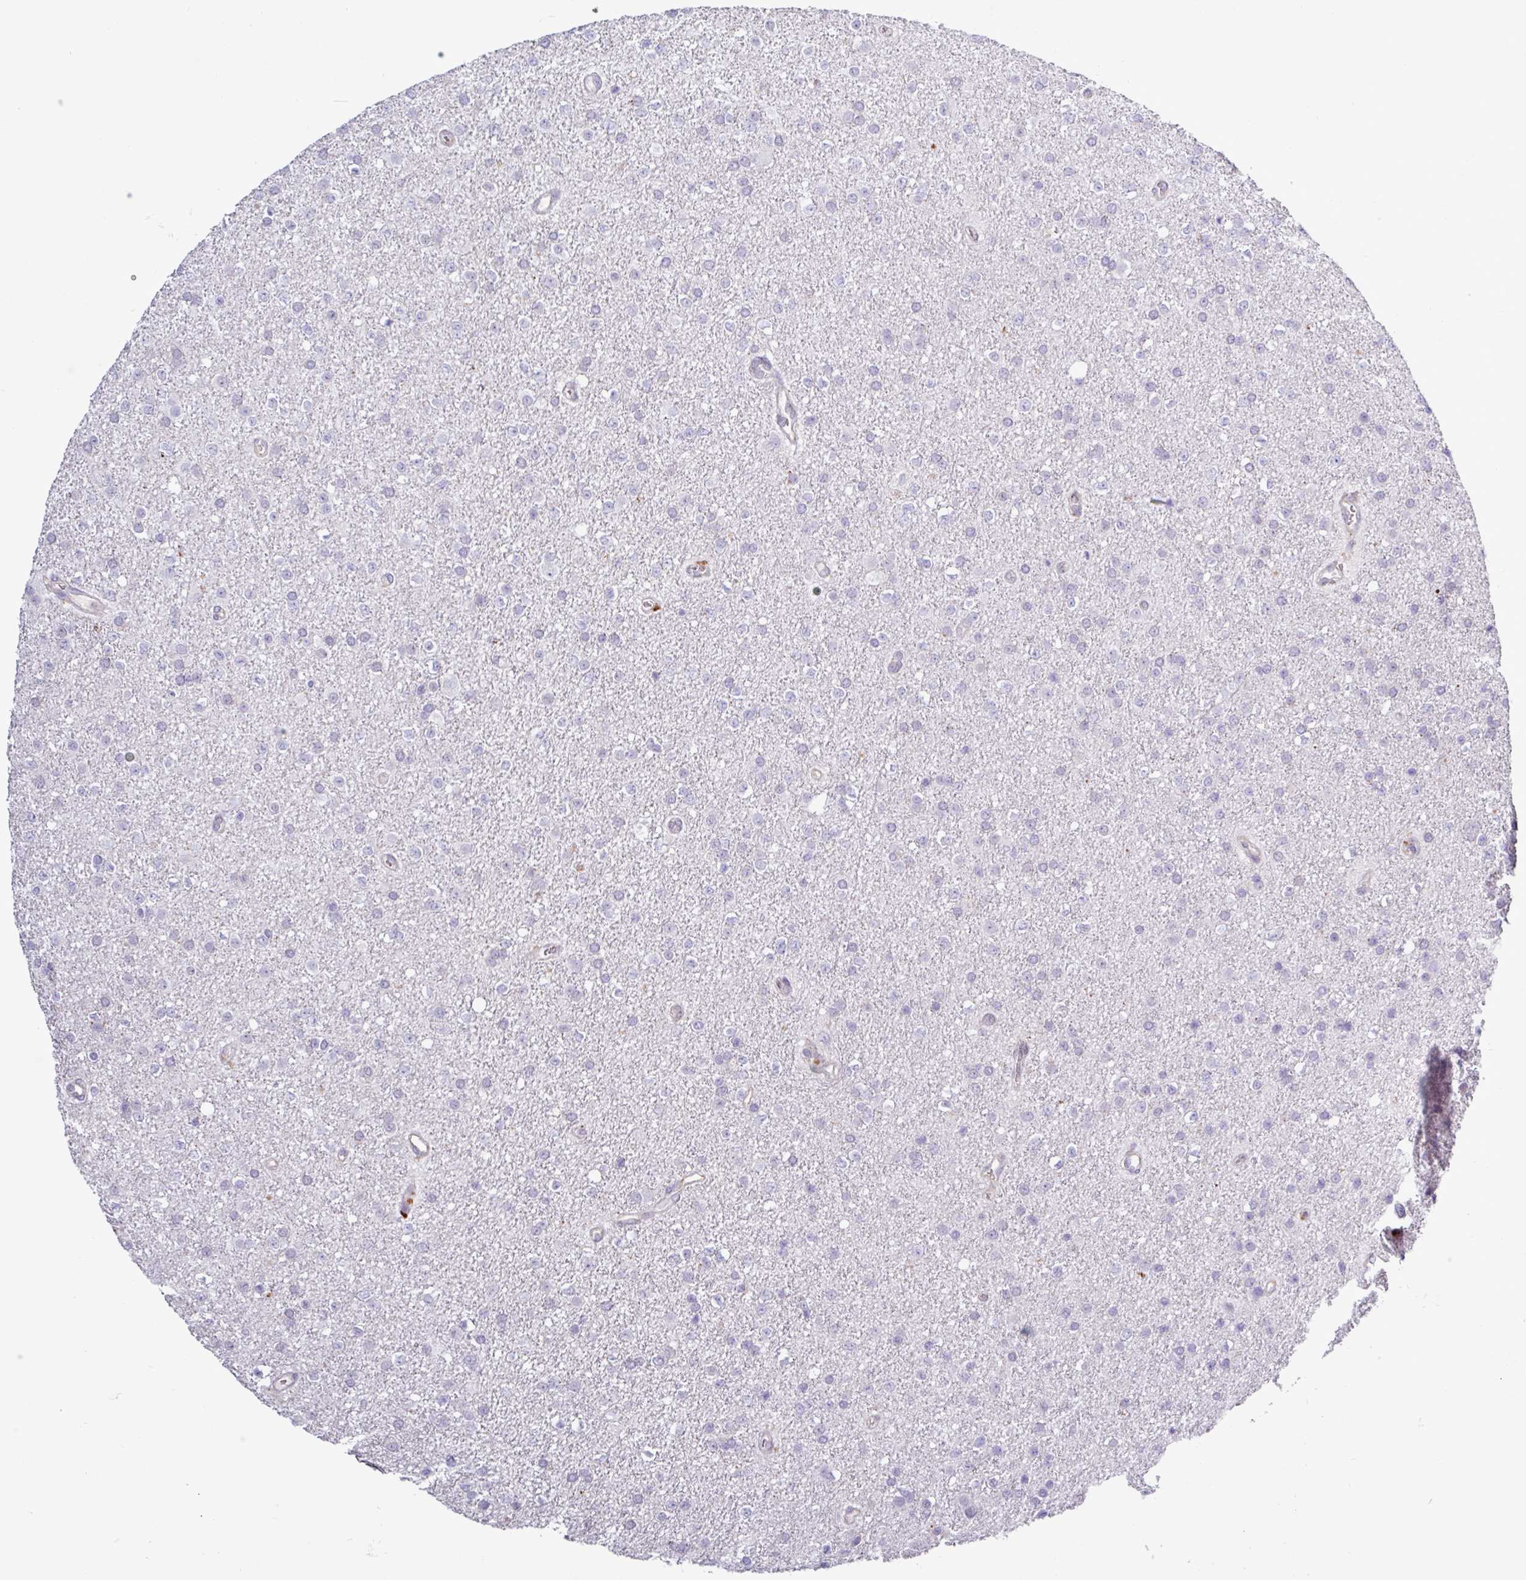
{"staining": {"intensity": "negative", "quantity": "none", "location": "none"}, "tissue": "glioma", "cell_type": "Tumor cells", "image_type": "cancer", "snomed": [{"axis": "morphology", "description": "Glioma, malignant, Low grade"}, {"axis": "topography", "description": "Brain"}], "caption": "Tumor cells are negative for brown protein staining in glioma. (Brightfield microscopy of DAB (3,3'-diaminobenzidine) immunohistochemistry at high magnification).", "gene": "AMIGO2", "patient": {"sex": "female", "age": 34}}